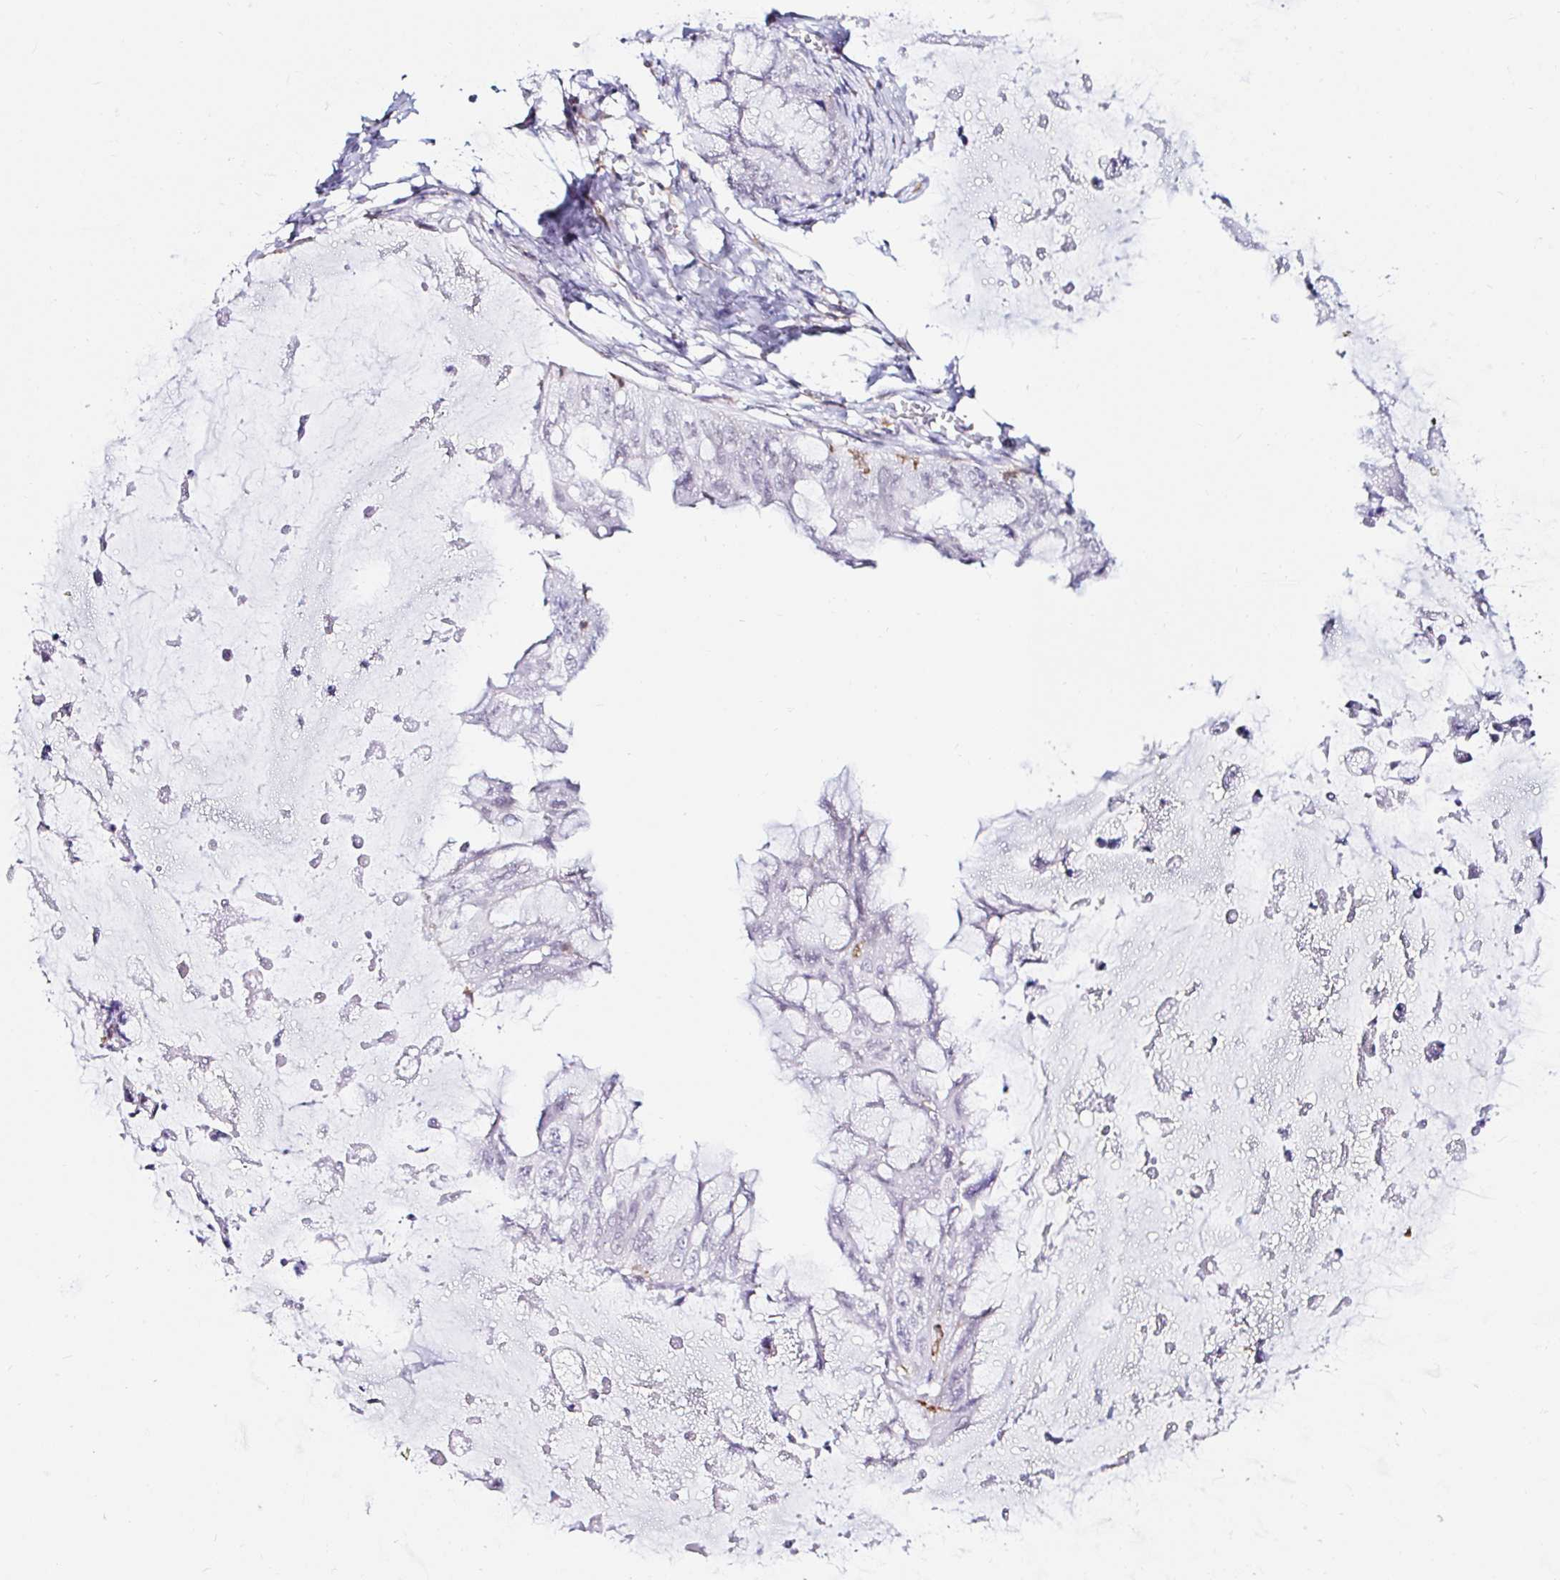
{"staining": {"intensity": "negative", "quantity": "none", "location": "none"}, "tissue": "ovarian cancer", "cell_type": "Tumor cells", "image_type": "cancer", "snomed": [{"axis": "morphology", "description": "Cystadenocarcinoma, mucinous, NOS"}, {"axis": "topography", "description": "Ovary"}], "caption": "Human ovarian mucinous cystadenocarcinoma stained for a protein using immunohistochemistry (IHC) displays no staining in tumor cells.", "gene": "CYBB", "patient": {"sex": "female", "age": 72}}